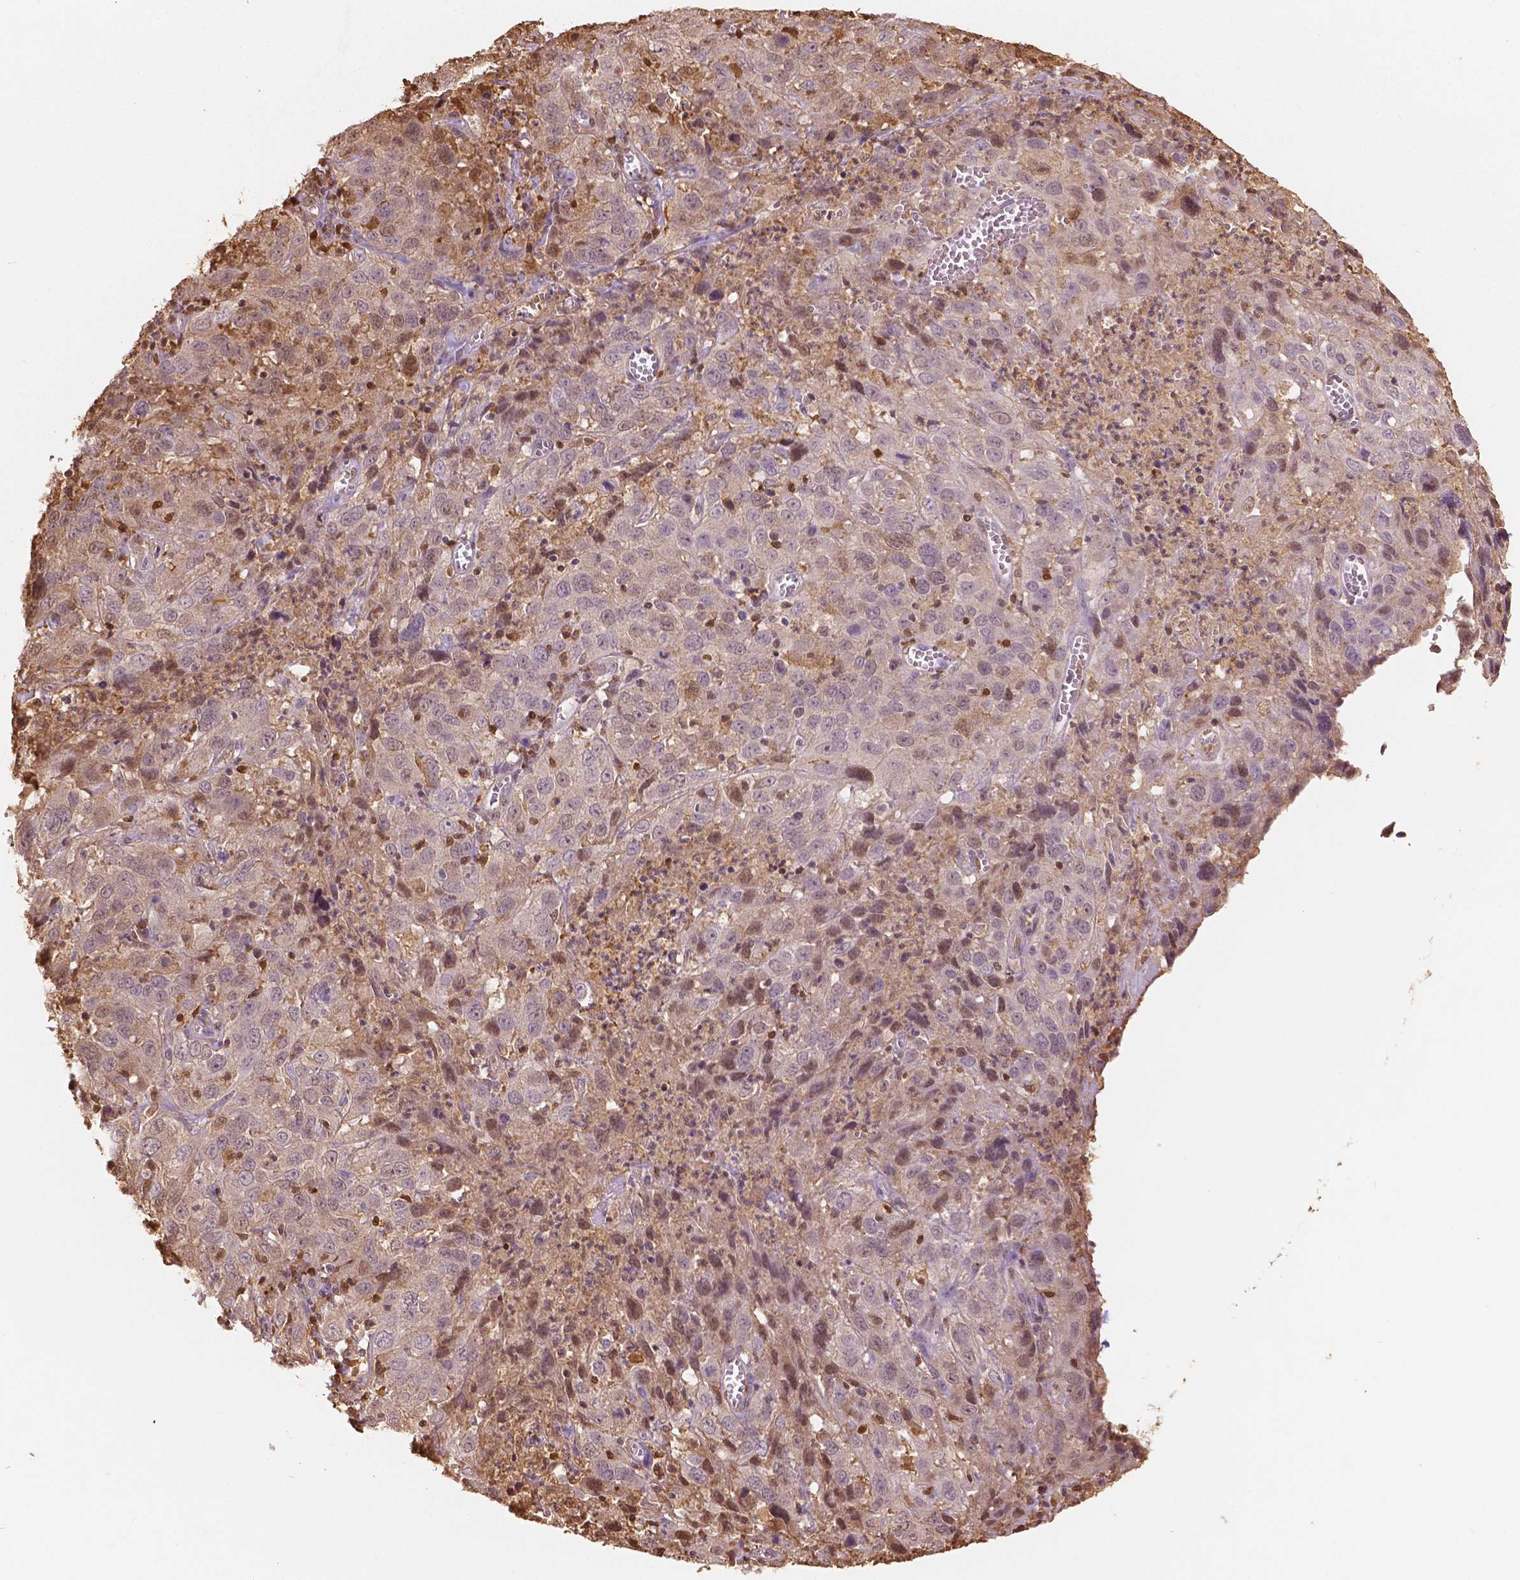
{"staining": {"intensity": "negative", "quantity": "none", "location": "none"}, "tissue": "cervical cancer", "cell_type": "Tumor cells", "image_type": "cancer", "snomed": [{"axis": "morphology", "description": "Squamous cell carcinoma, NOS"}, {"axis": "topography", "description": "Cervix"}], "caption": "DAB (3,3'-diaminobenzidine) immunohistochemical staining of human cervical squamous cell carcinoma shows no significant expression in tumor cells.", "gene": "S100A4", "patient": {"sex": "female", "age": 32}}